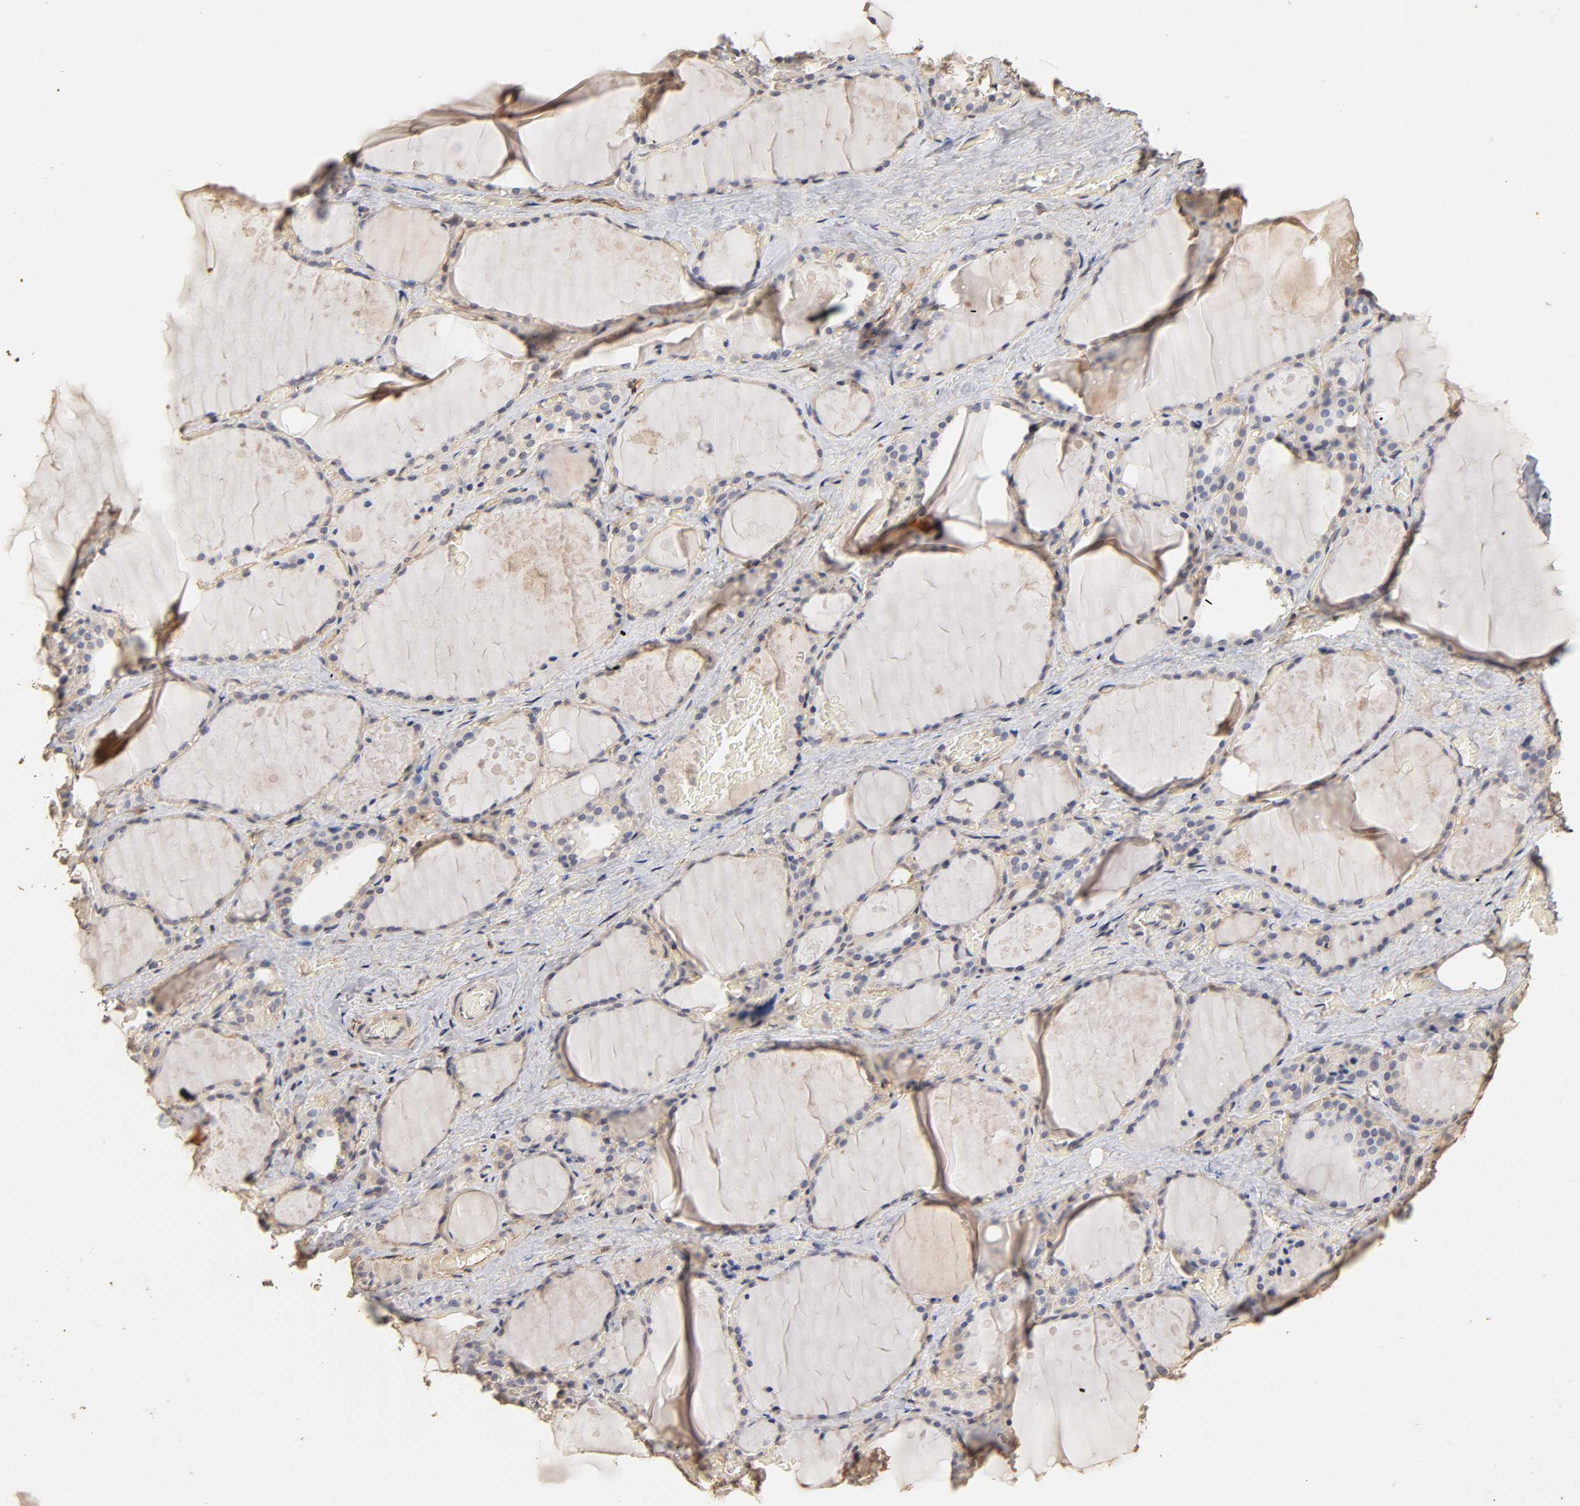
{"staining": {"intensity": "negative", "quantity": "none", "location": "none"}, "tissue": "thyroid gland", "cell_type": "Glandular cells", "image_type": "normal", "snomed": [{"axis": "morphology", "description": "Normal tissue, NOS"}, {"axis": "topography", "description": "Thyroid gland"}], "caption": "IHC of unremarkable human thyroid gland exhibits no expression in glandular cells.", "gene": "VSIG4", "patient": {"sex": "male", "age": 61}}